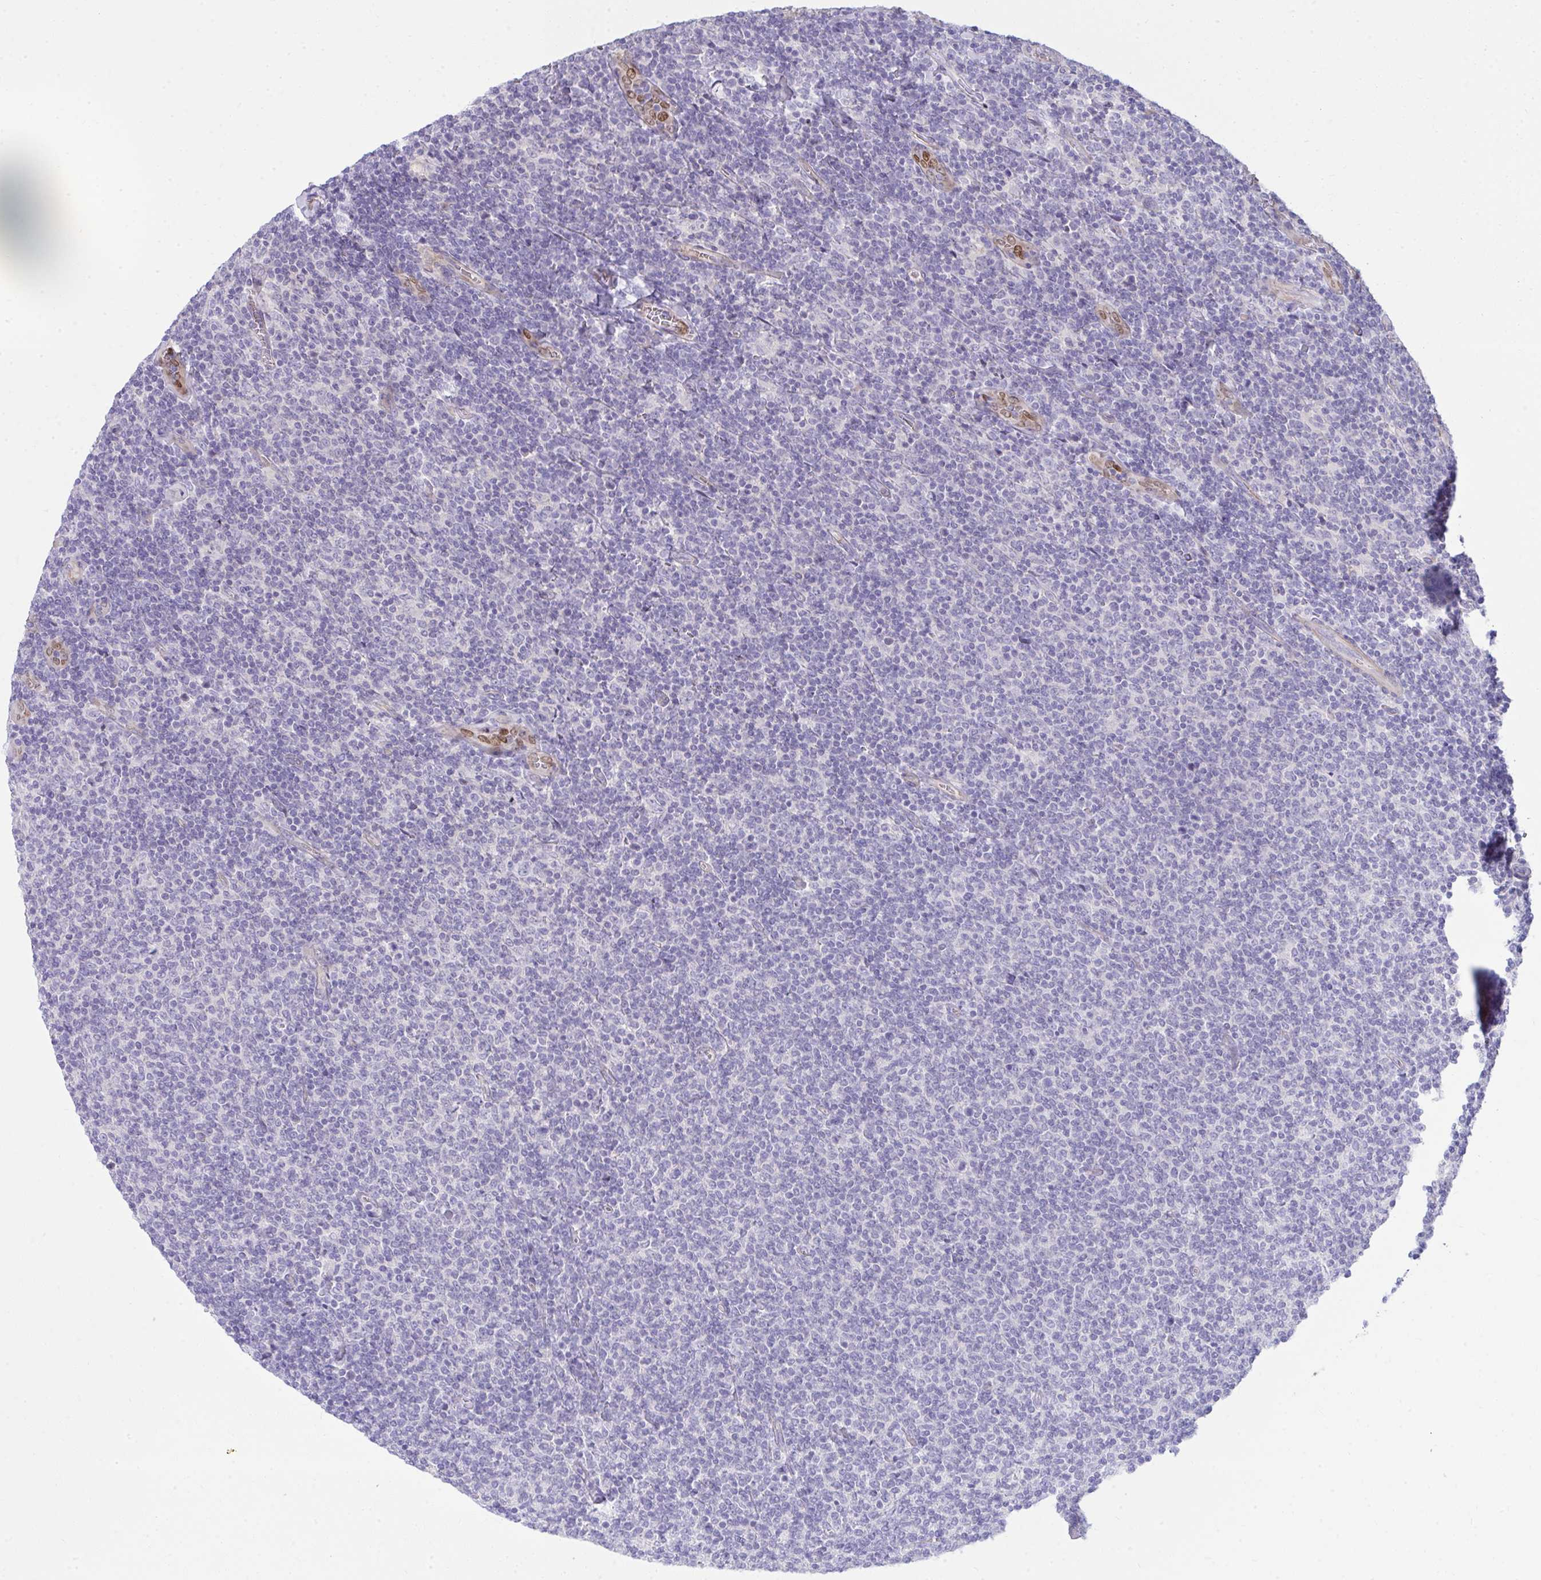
{"staining": {"intensity": "negative", "quantity": "none", "location": "none"}, "tissue": "lymphoma", "cell_type": "Tumor cells", "image_type": "cancer", "snomed": [{"axis": "morphology", "description": "Malignant lymphoma, non-Hodgkin's type, Low grade"}, {"axis": "topography", "description": "Lymph node"}], "caption": "Low-grade malignant lymphoma, non-Hodgkin's type was stained to show a protein in brown. There is no significant positivity in tumor cells.", "gene": "LRRC36", "patient": {"sex": "male", "age": 52}}